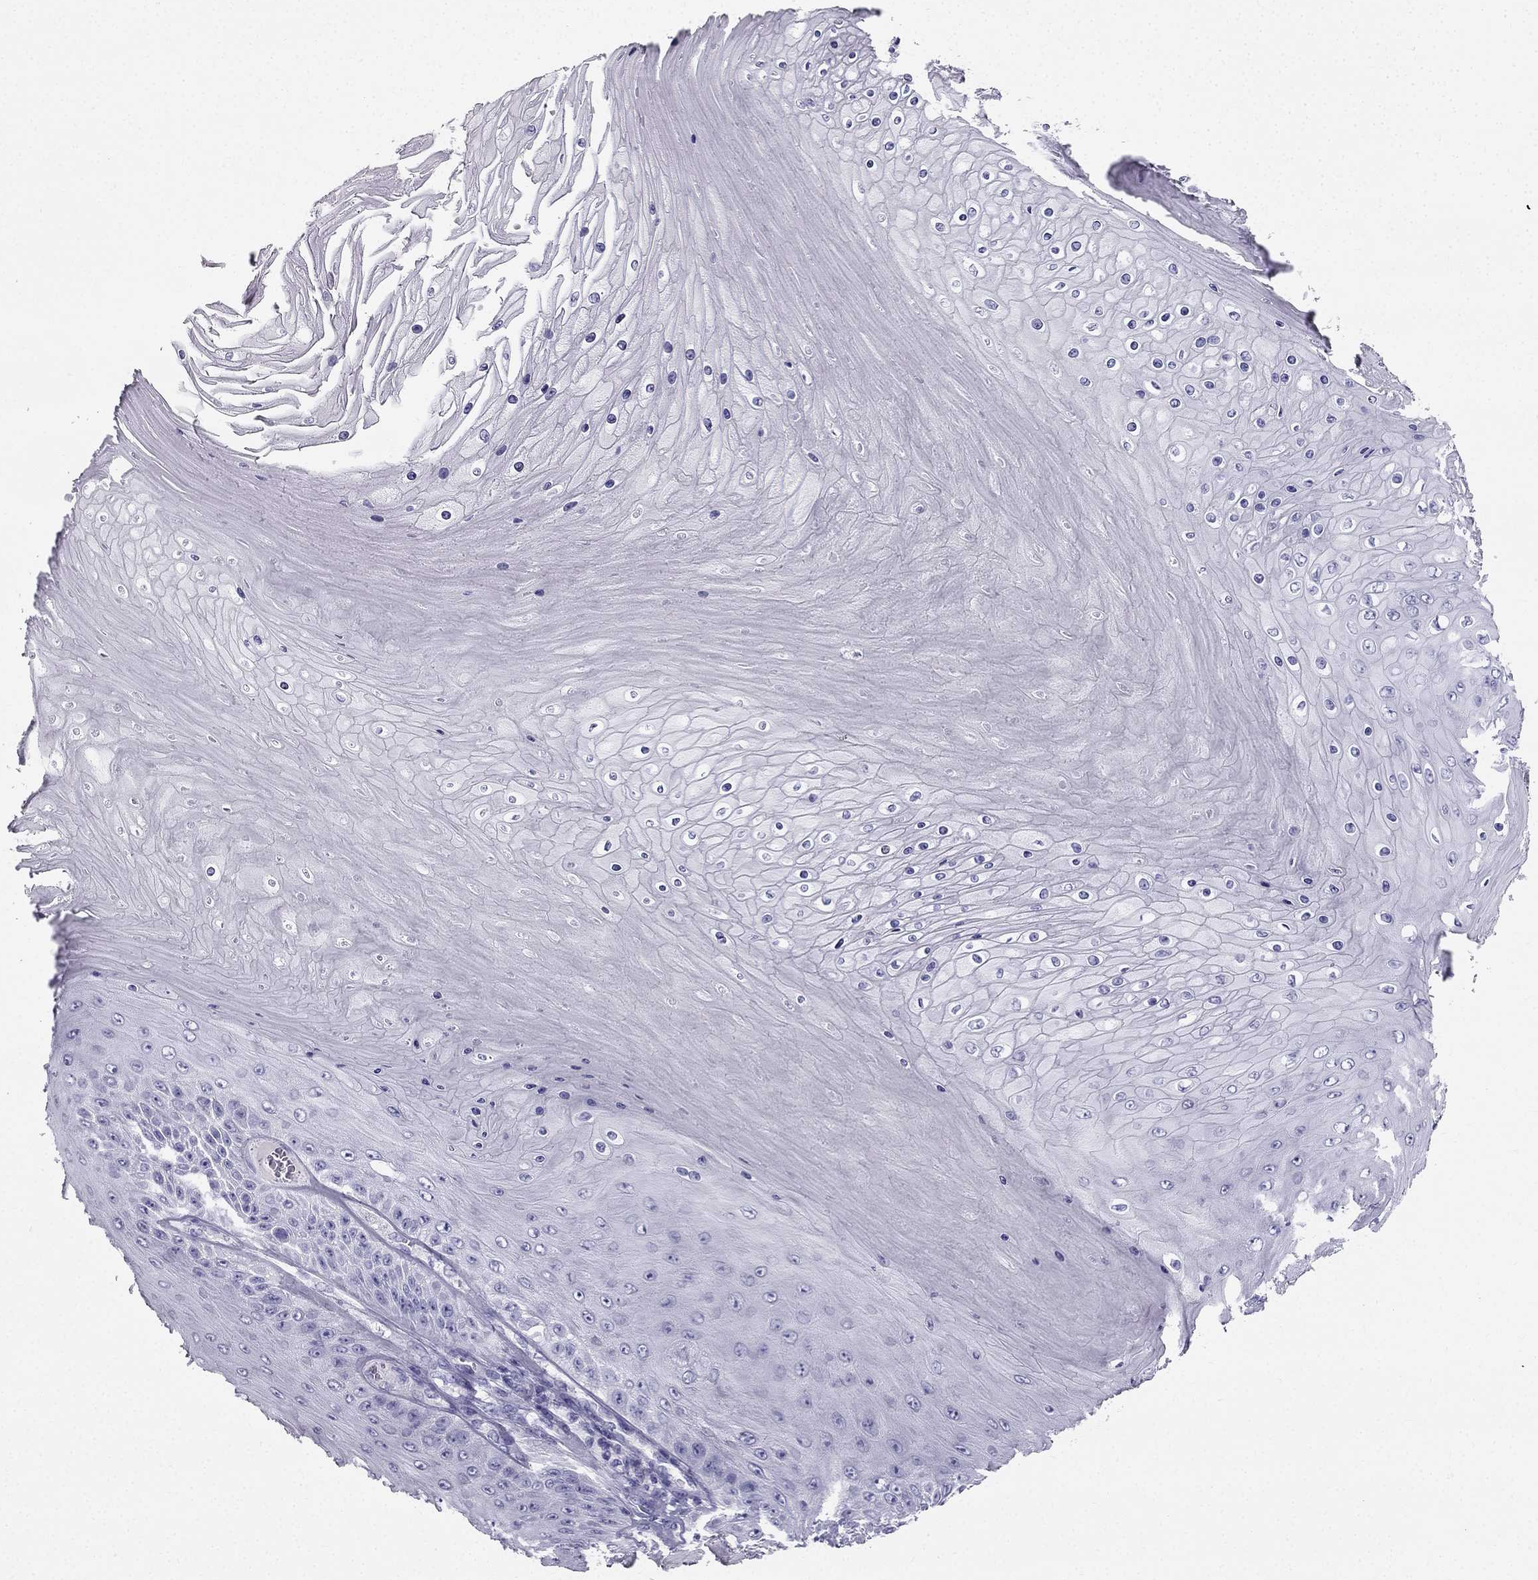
{"staining": {"intensity": "negative", "quantity": "none", "location": "none"}, "tissue": "skin cancer", "cell_type": "Tumor cells", "image_type": "cancer", "snomed": [{"axis": "morphology", "description": "Squamous cell carcinoma, NOS"}, {"axis": "topography", "description": "Skin"}], "caption": "The photomicrograph displays no significant staining in tumor cells of skin cancer (squamous cell carcinoma).", "gene": "TFF3", "patient": {"sex": "male", "age": 62}}